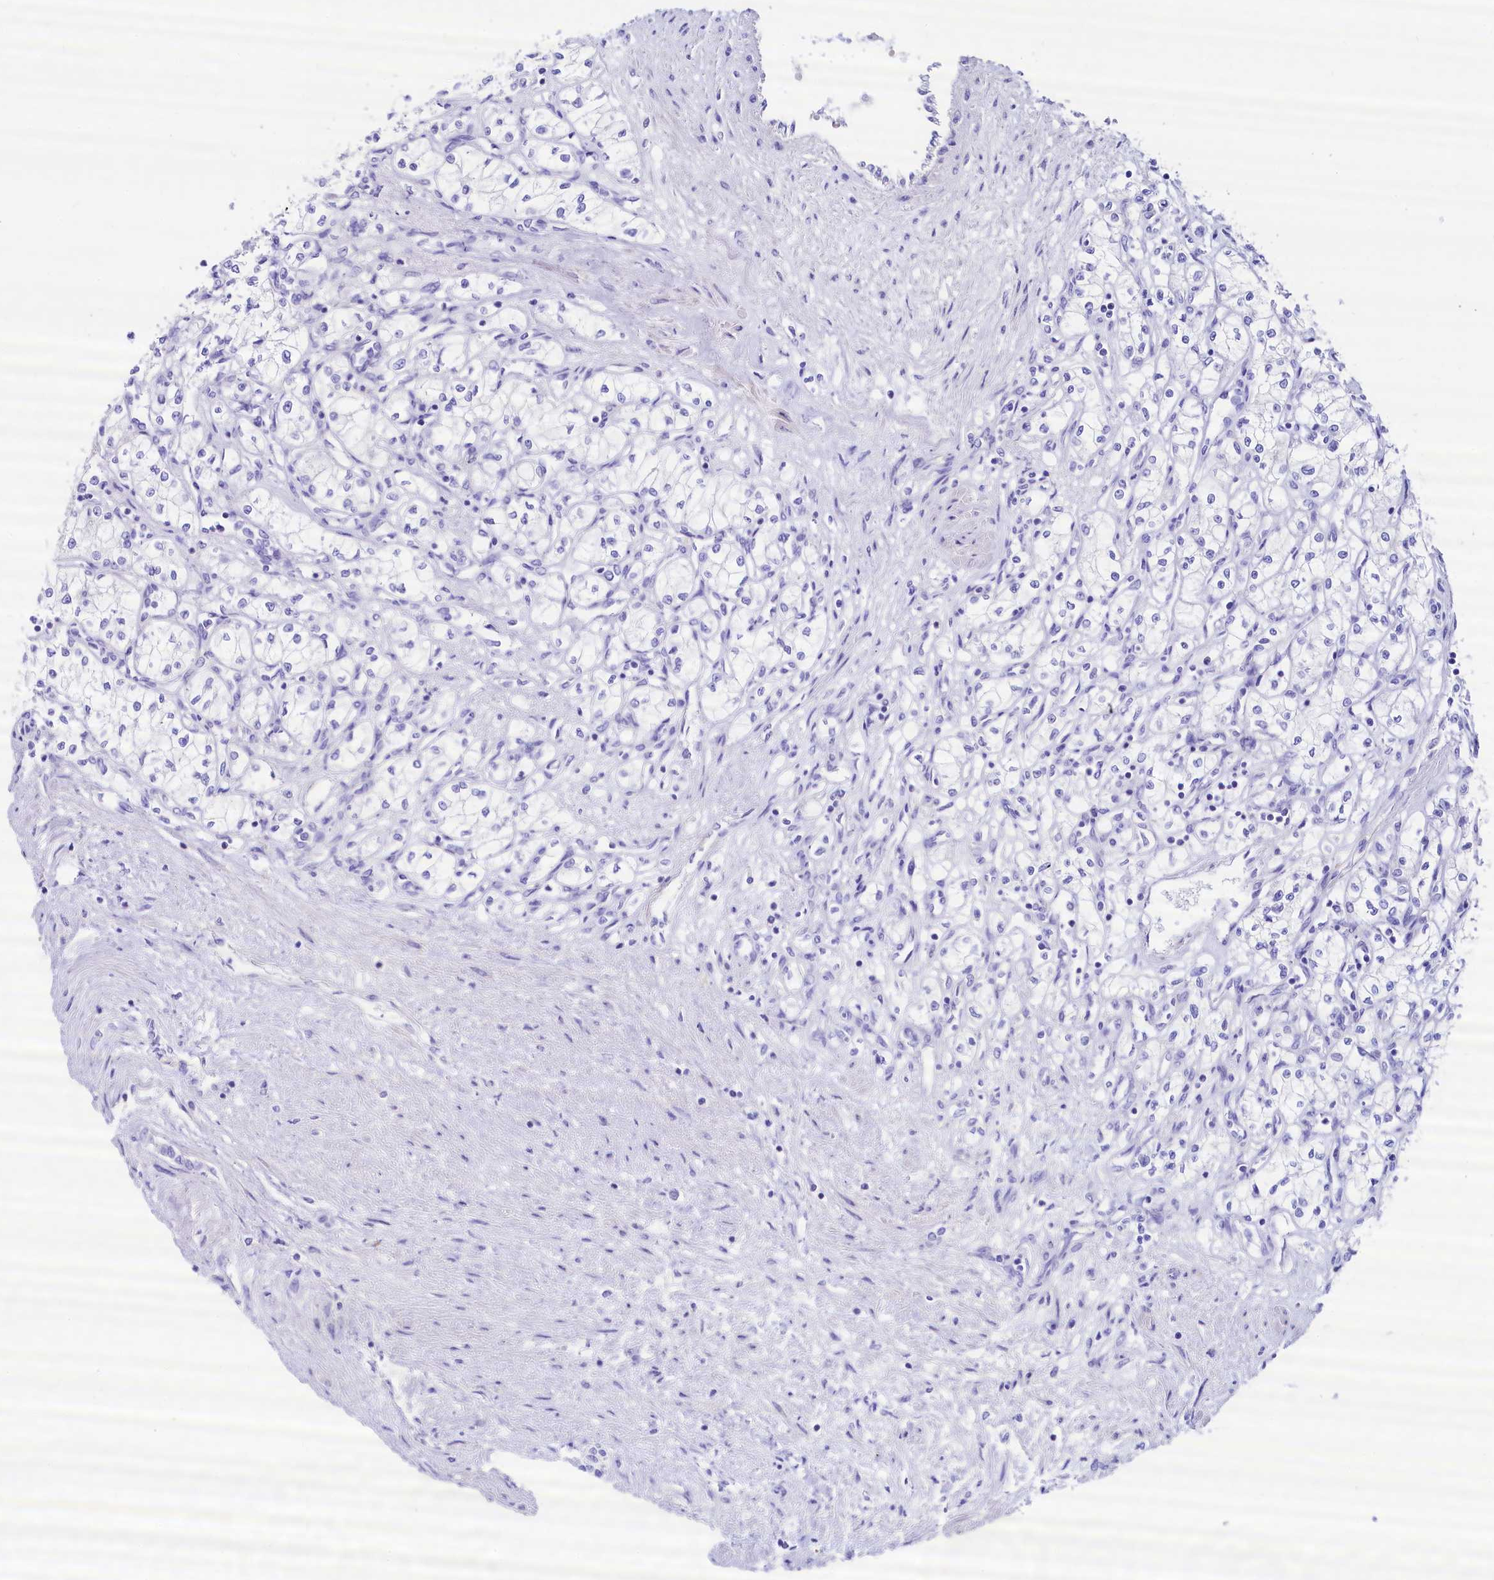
{"staining": {"intensity": "negative", "quantity": "none", "location": "none"}, "tissue": "renal cancer", "cell_type": "Tumor cells", "image_type": "cancer", "snomed": [{"axis": "morphology", "description": "Adenocarcinoma, NOS"}, {"axis": "topography", "description": "Kidney"}], "caption": "Immunohistochemical staining of renal adenocarcinoma shows no significant expression in tumor cells. (Brightfield microscopy of DAB IHC at high magnification).", "gene": "RBP3", "patient": {"sex": "male", "age": 59}}